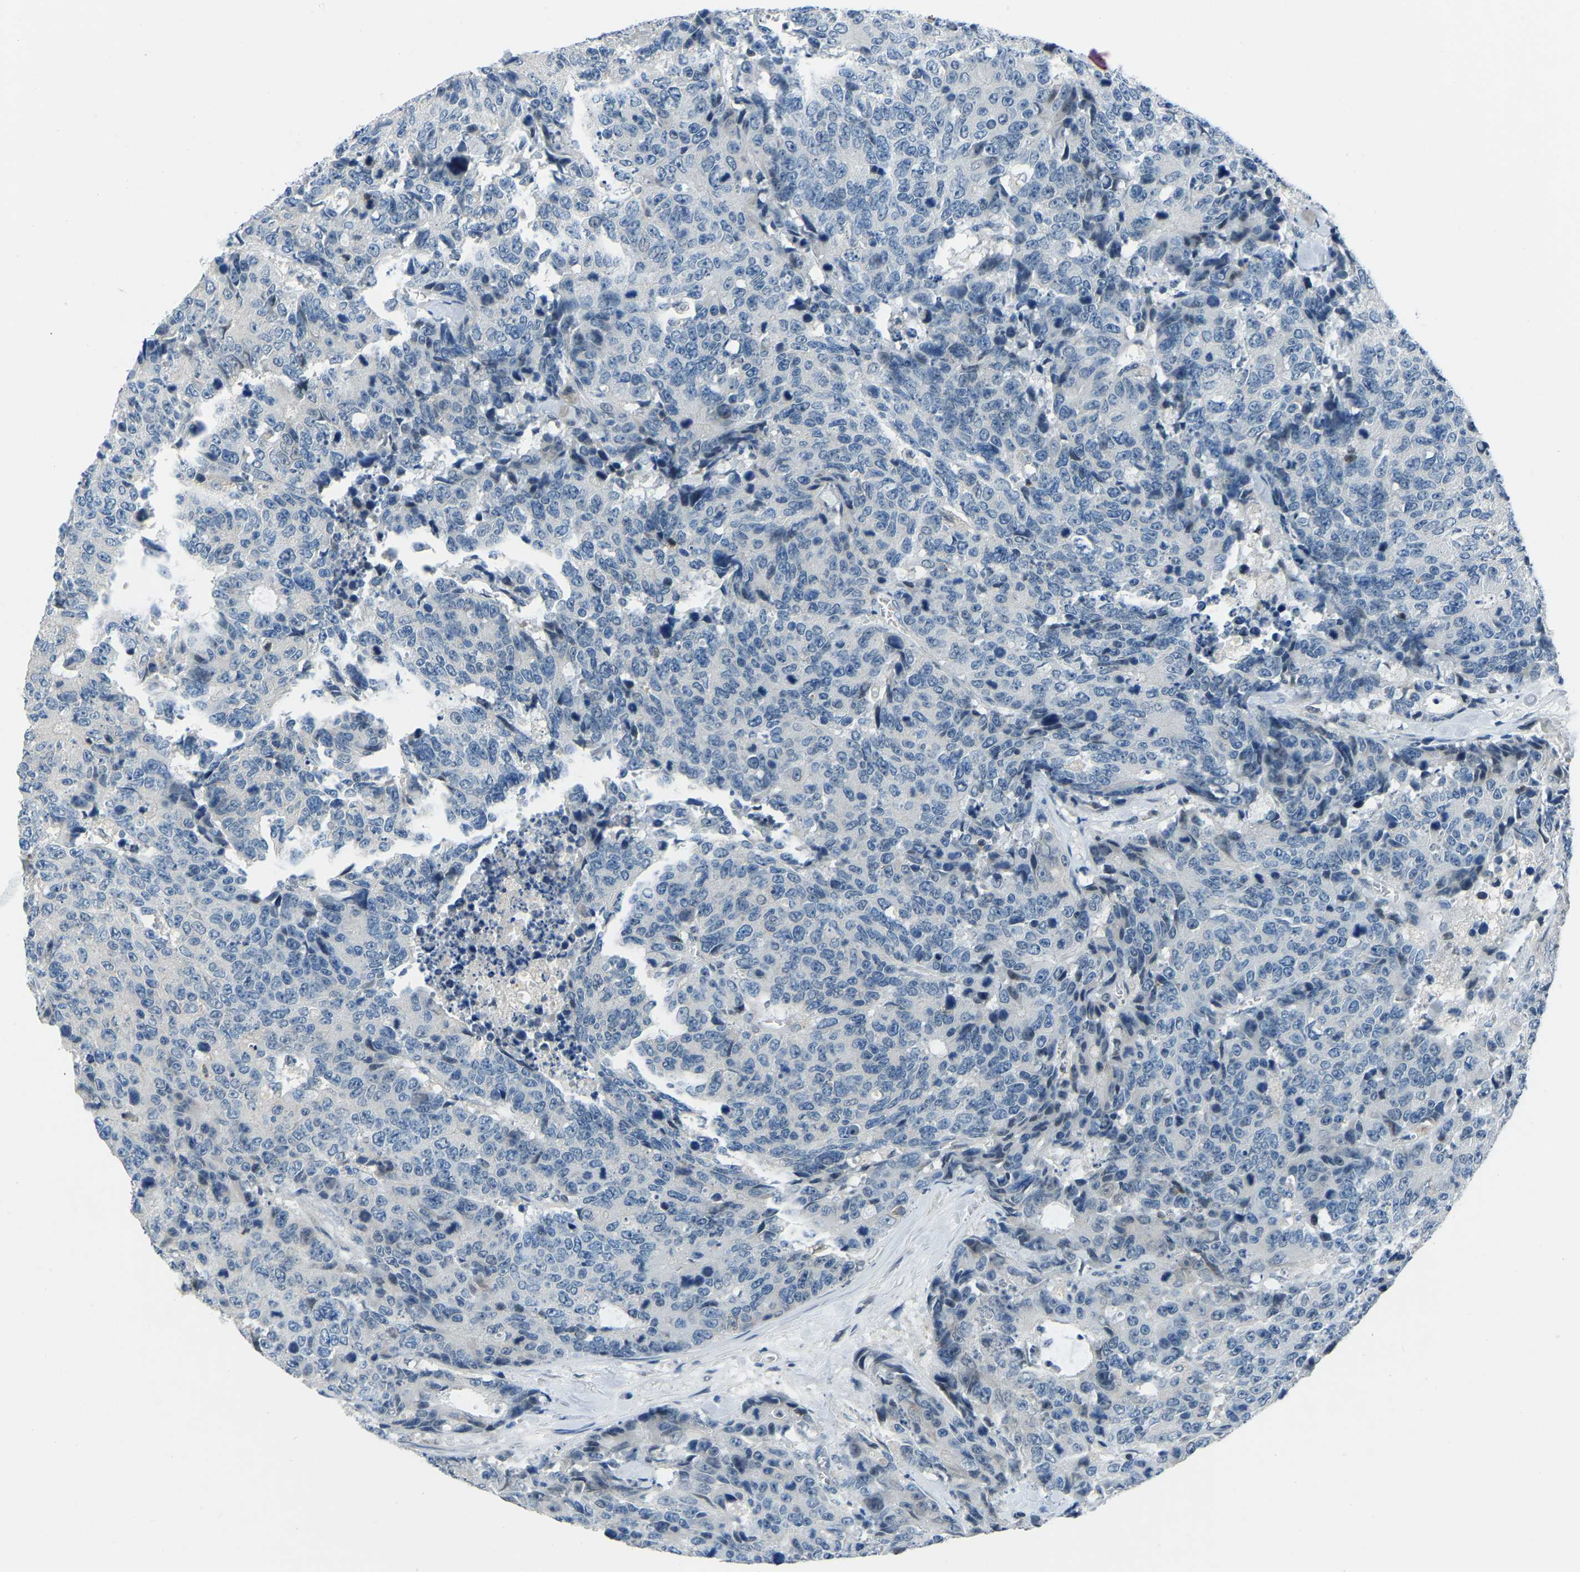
{"staining": {"intensity": "negative", "quantity": "none", "location": "none"}, "tissue": "colorectal cancer", "cell_type": "Tumor cells", "image_type": "cancer", "snomed": [{"axis": "morphology", "description": "Adenocarcinoma, NOS"}, {"axis": "topography", "description": "Colon"}], "caption": "An image of adenocarcinoma (colorectal) stained for a protein reveals no brown staining in tumor cells.", "gene": "XIRP1", "patient": {"sex": "female", "age": 86}}